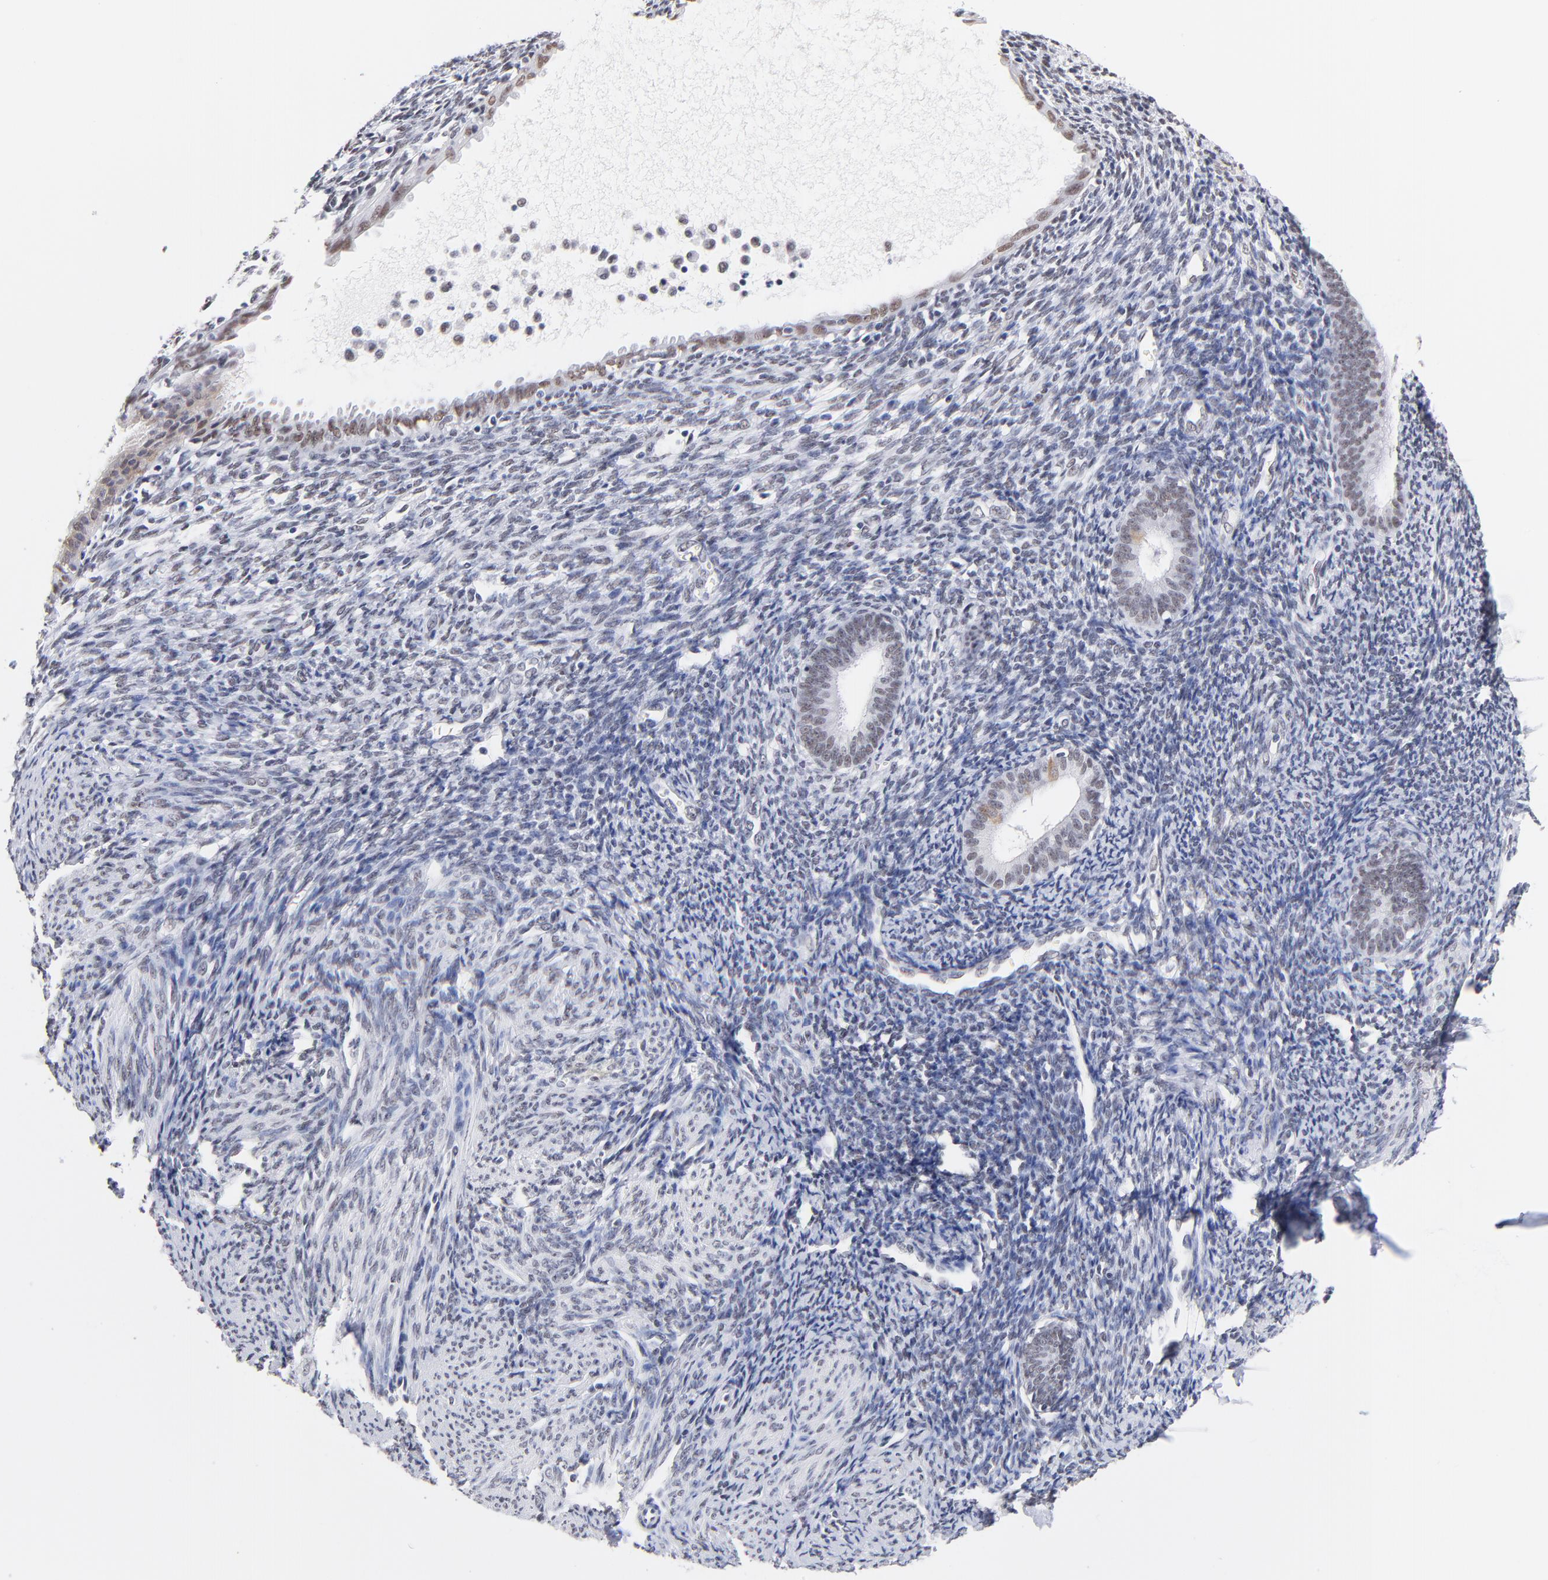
{"staining": {"intensity": "negative", "quantity": "none", "location": "none"}, "tissue": "endometrium", "cell_type": "Cells in endometrial stroma", "image_type": "normal", "snomed": [{"axis": "morphology", "description": "Normal tissue, NOS"}, {"axis": "topography", "description": "Smooth muscle"}, {"axis": "topography", "description": "Endometrium"}], "caption": "Immunohistochemistry (IHC) of benign endometrium demonstrates no expression in cells in endometrial stroma.", "gene": "ZNF74", "patient": {"sex": "female", "age": 57}}